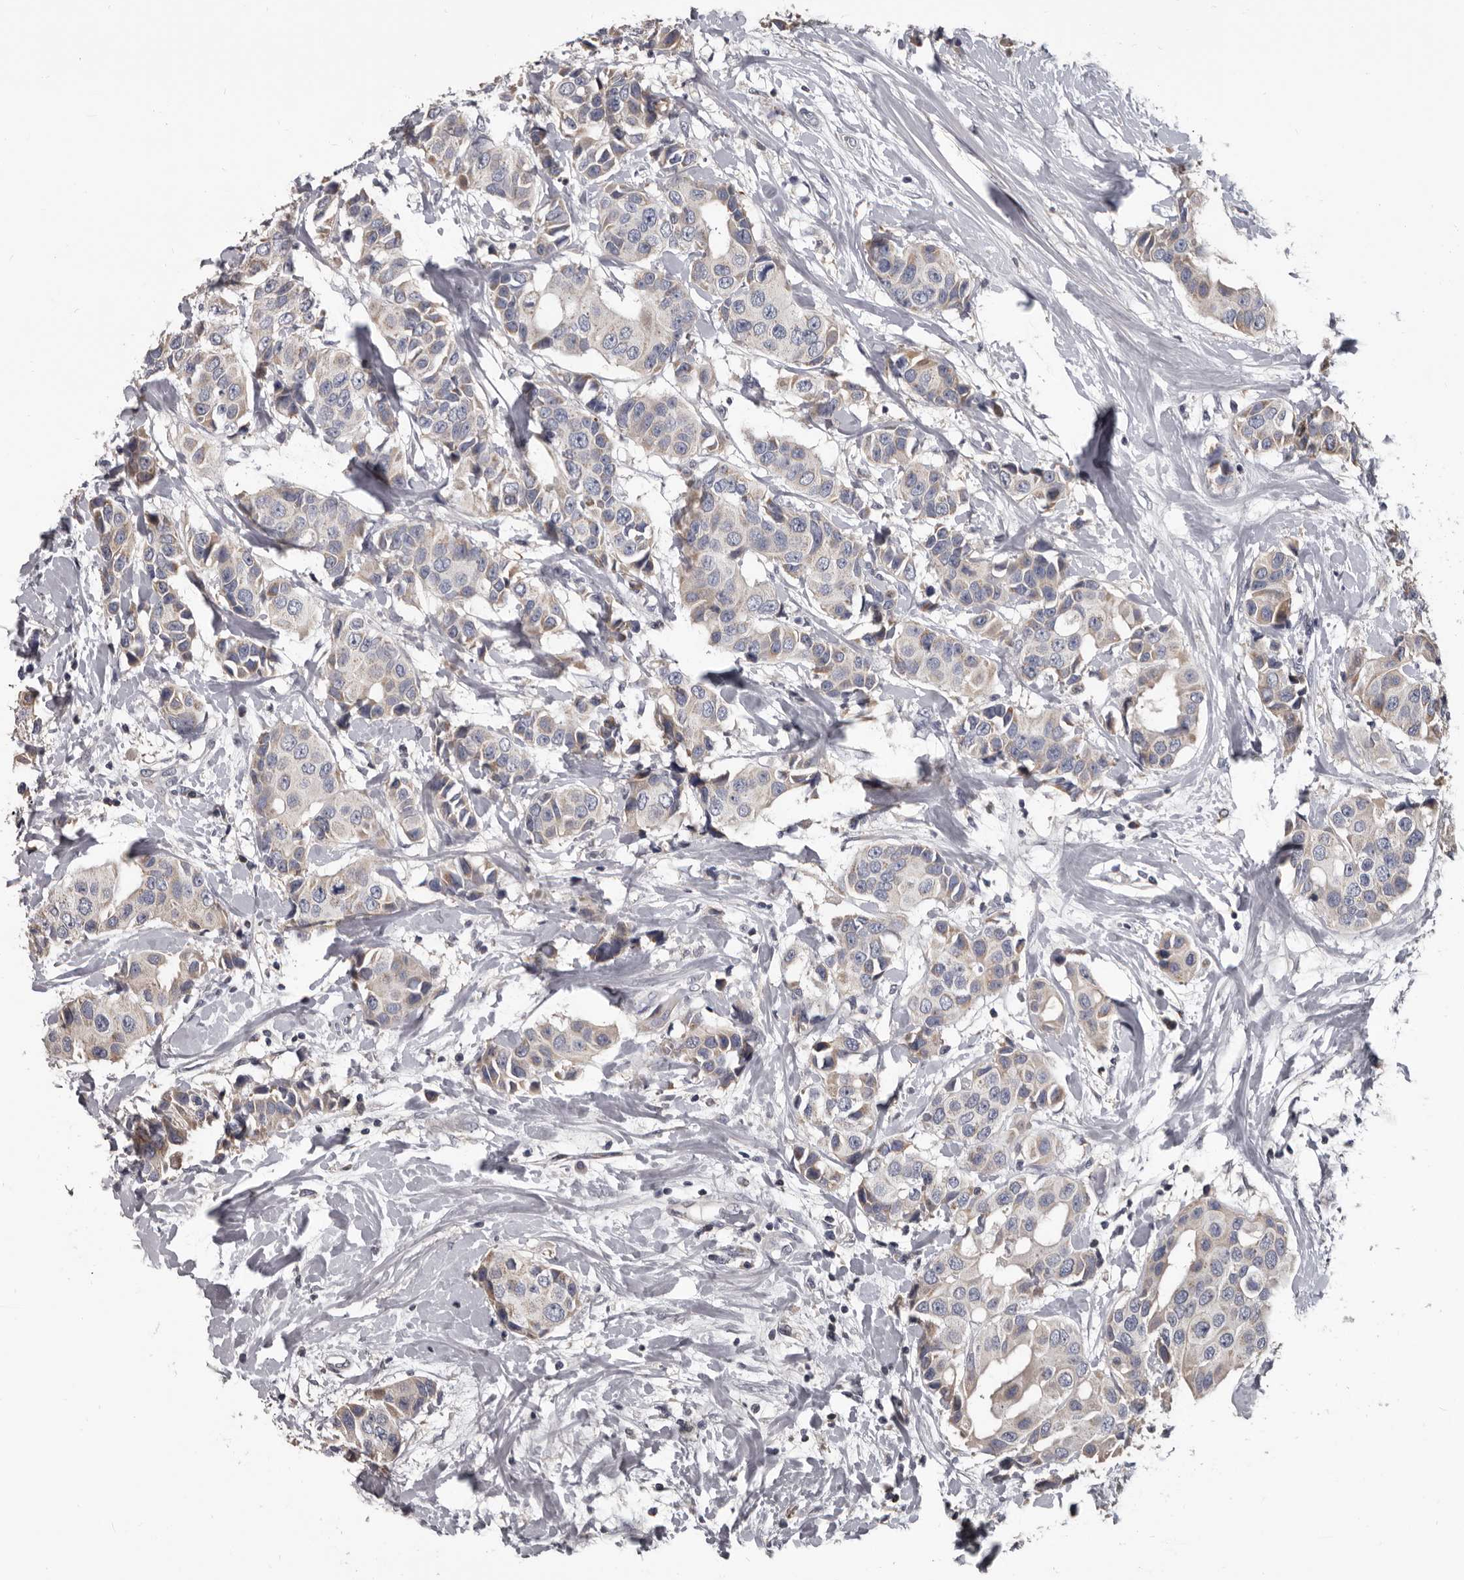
{"staining": {"intensity": "weak", "quantity": "<25%", "location": "cytoplasmic/membranous"}, "tissue": "breast cancer", "cell_type": "Tumor cells", "image_type": "cancer", "snomed": [{"axis": "morphology", "description": "Normal tissue, NOS"}, {"axis": "morphology", "description": "Duct carcinoma"}, {"axis": "topography", "description": "Breast"}], "caption": "The histopathology image exhibits no staining of tumor cells in breast cancer.", "gene": "ALDH5A1", "patient": {"sex": "female", "age": 39}}